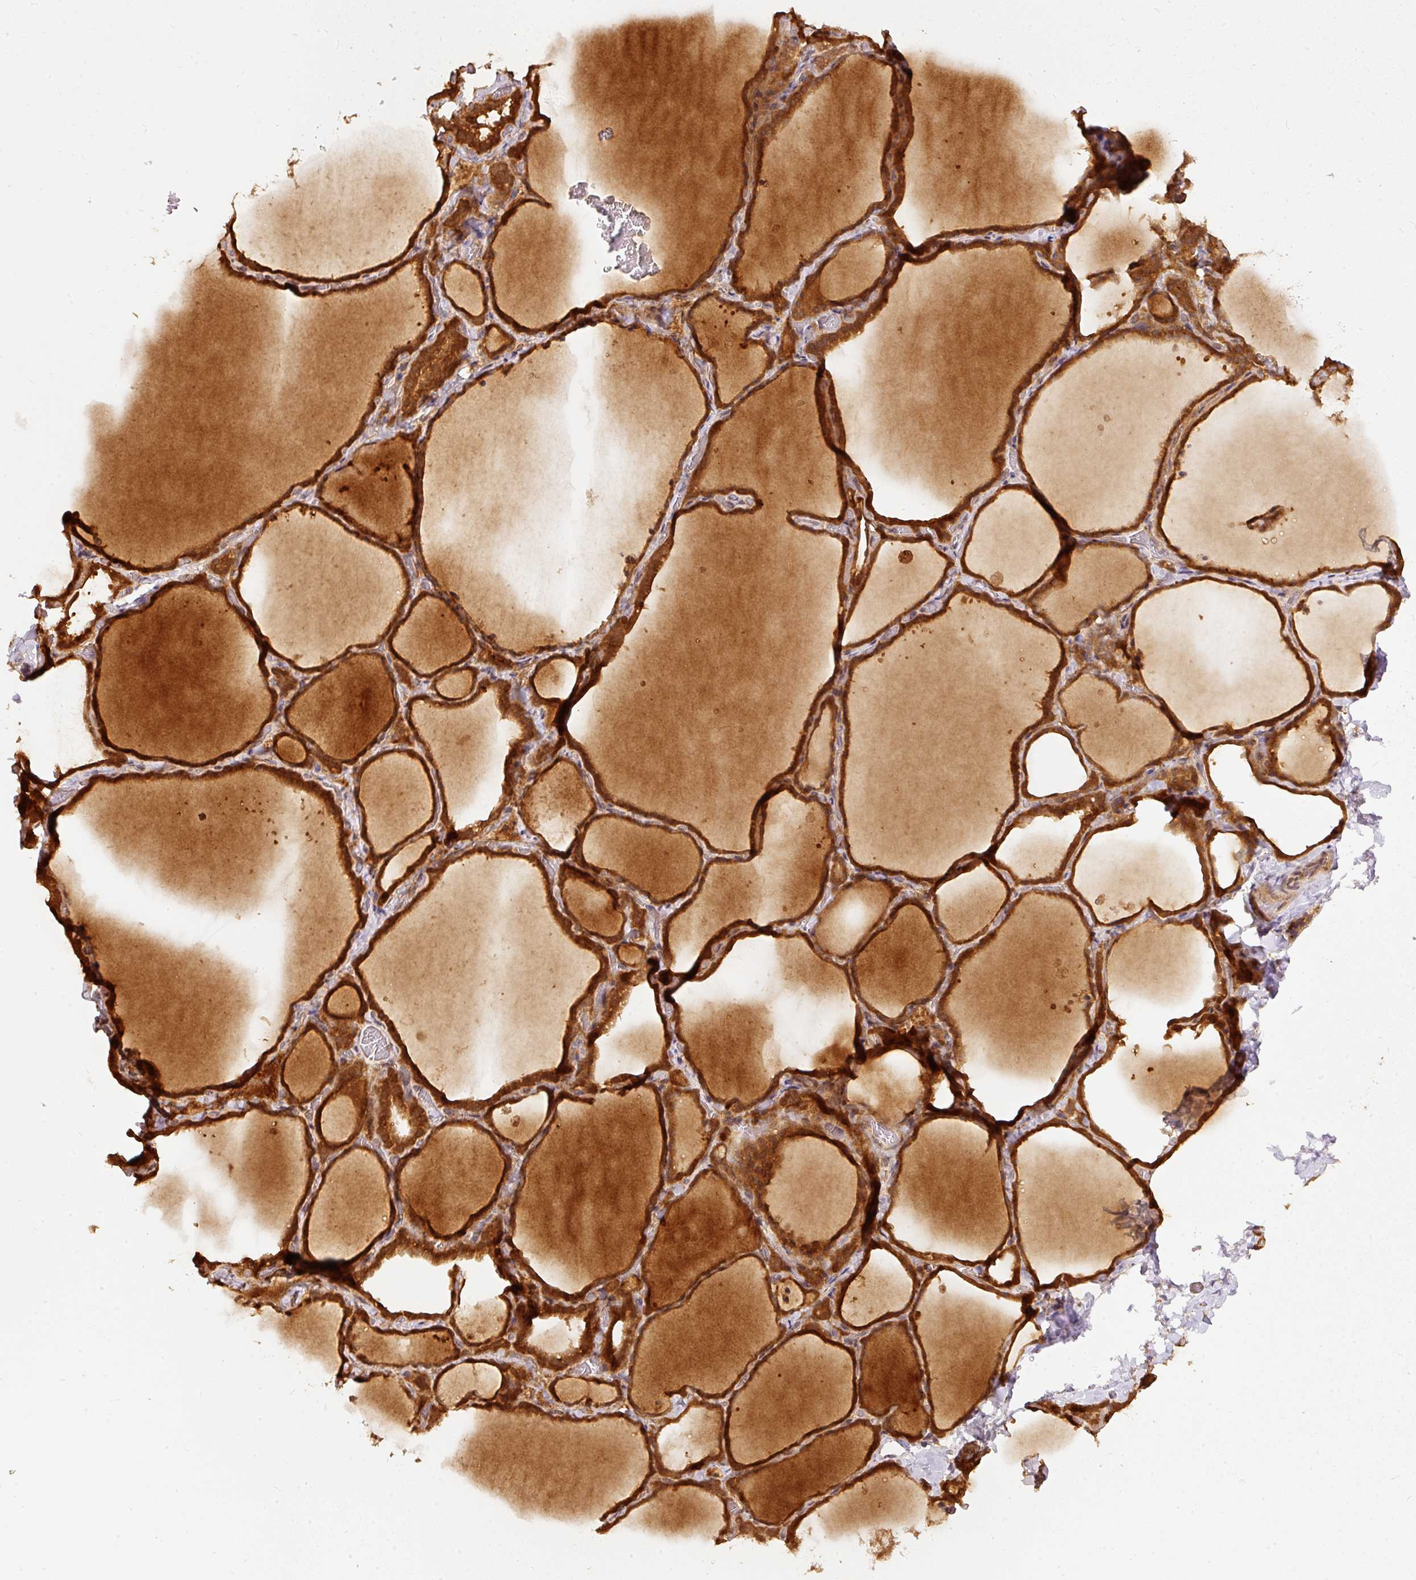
{"staining": {"intensity": "strong", "quantity": ">75%", "location": "cytoplasmic/membranous"}, "tissue": "thyroid gland", "cell_type": "Glandular cells", "image_type": "normal", "snomed": [{"axis": "morphology", "description": "Normal tissue, NOS"}, {"axis": "topography", "description": "Thyroid gland"}], "caption": "Human thyroid gland stained with a brown dye reveals strong cytoplasmic/membranous positive positivity in approximately >75% of glandular cells.", "gene": "EIF3B", "patient": {"sex": "female", "age": 22}}